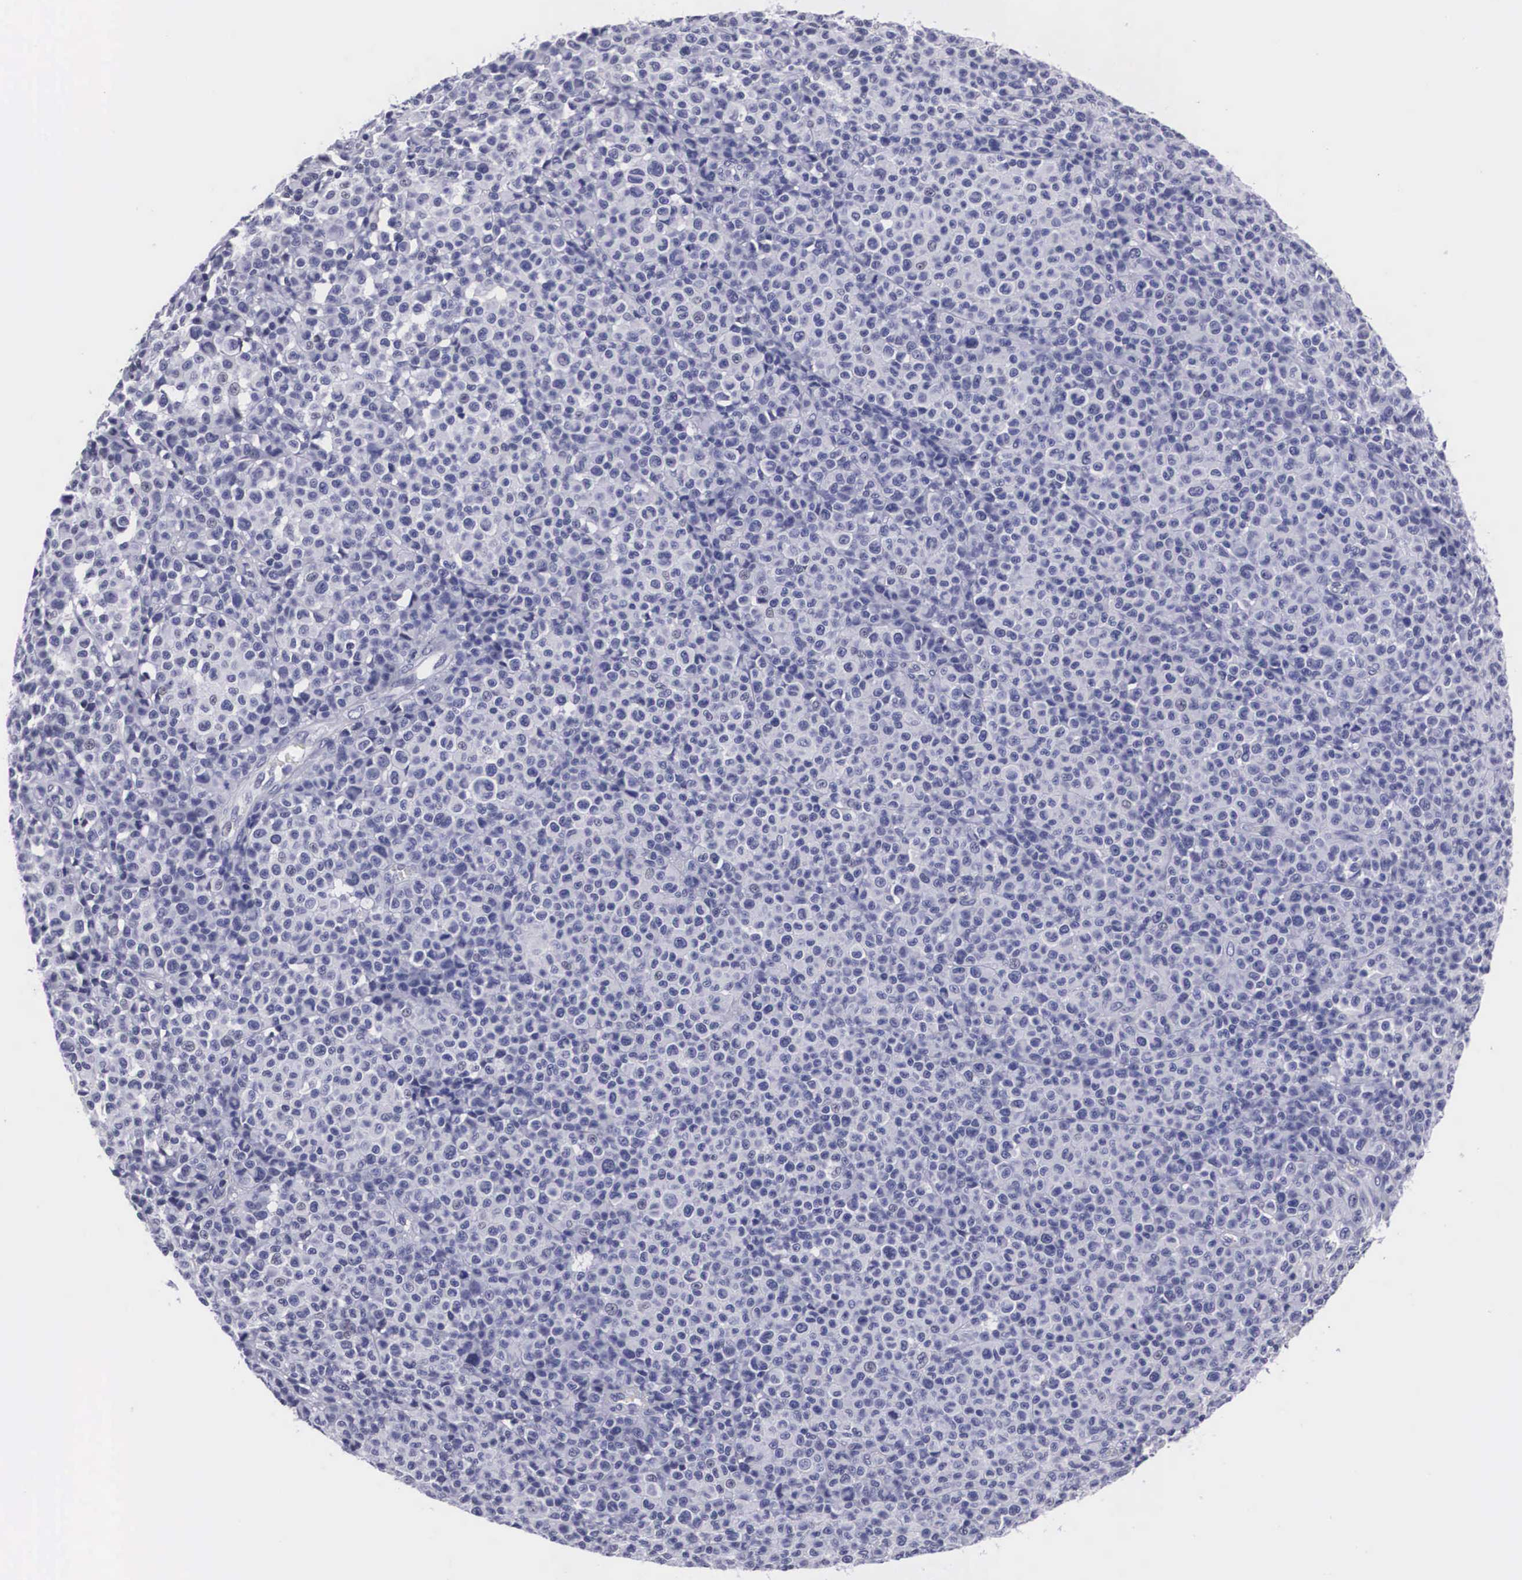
{"staining": {"intensity": "negative", "quantity": "none", "location": "none"}, "tissue": "melanoma", "cell_type": "Tumor cells", "image_type": "cancer", "snomed": [{"axis": "morphology", "description": "Malignant melanoma, Metastatic site"}, {"axis": "topography", "description": "Skin"}], "caption": "This is an IHC image of malignant melanoma (metastatic site). There is no staining in tumor cells.", "gene": "C22orf31", "patient": {"sex": "male", "age": 32}}